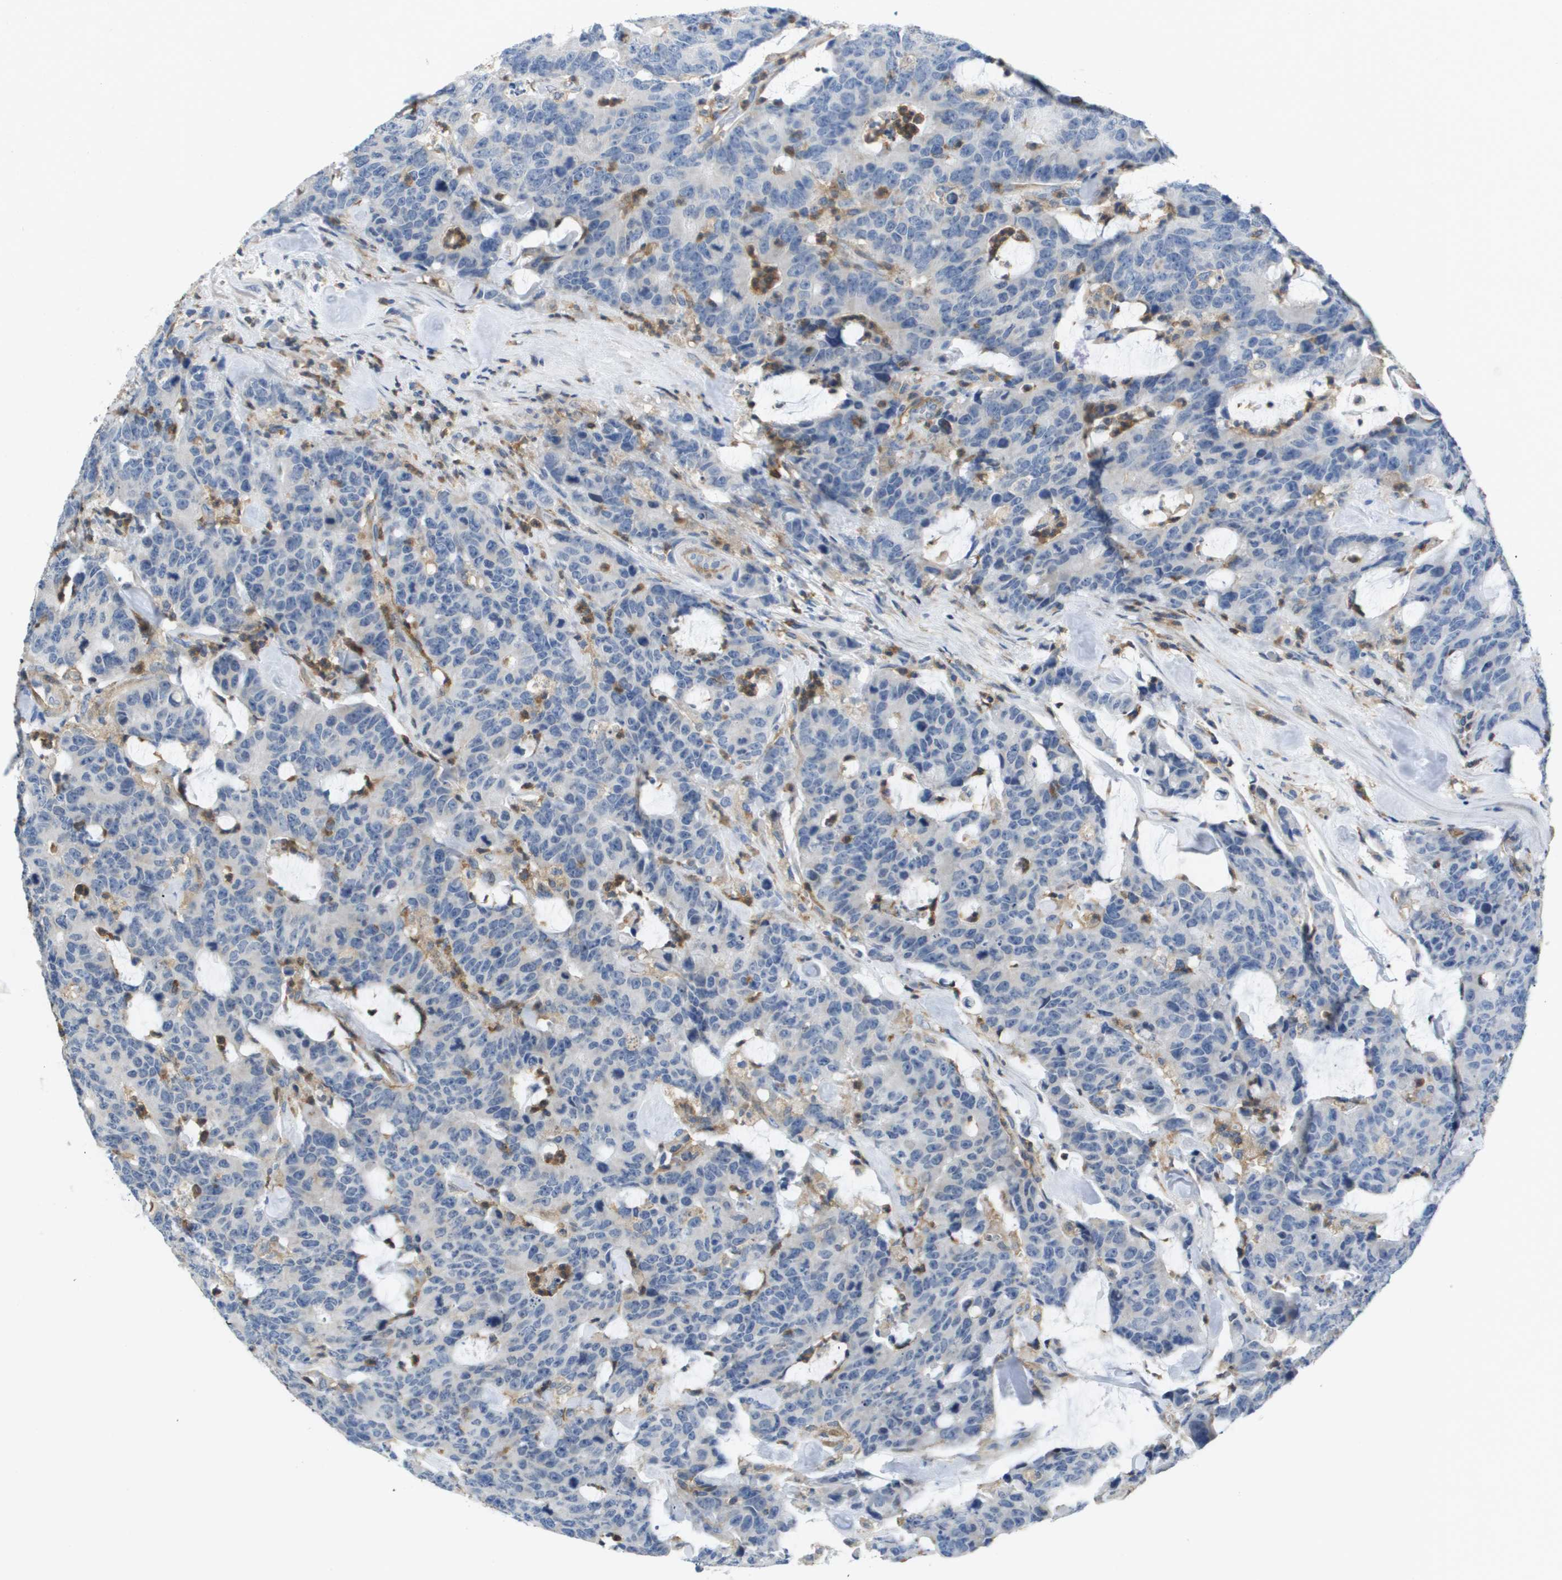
{"staining": {"intensity": "negative", "quantity": "none", "location": "none"}, "tissue": "colorectal cancer", "cell_type": "Tumor cells", "image_type": "cancer", "snomed": [{"axis": "morphology", "description": "Adenocarcinoma, NOS"}, {"axis": "topography", "description": "Colon"}], "caption": "Immunohistochemistry (IHC) histopathology image of colorectal cancer (adenocarcinoma) stained for a protein (brown), which displays no positivity in tumor cells.", "gene": "RCSD1", "patient": {"sex": "female", "age": 86}}